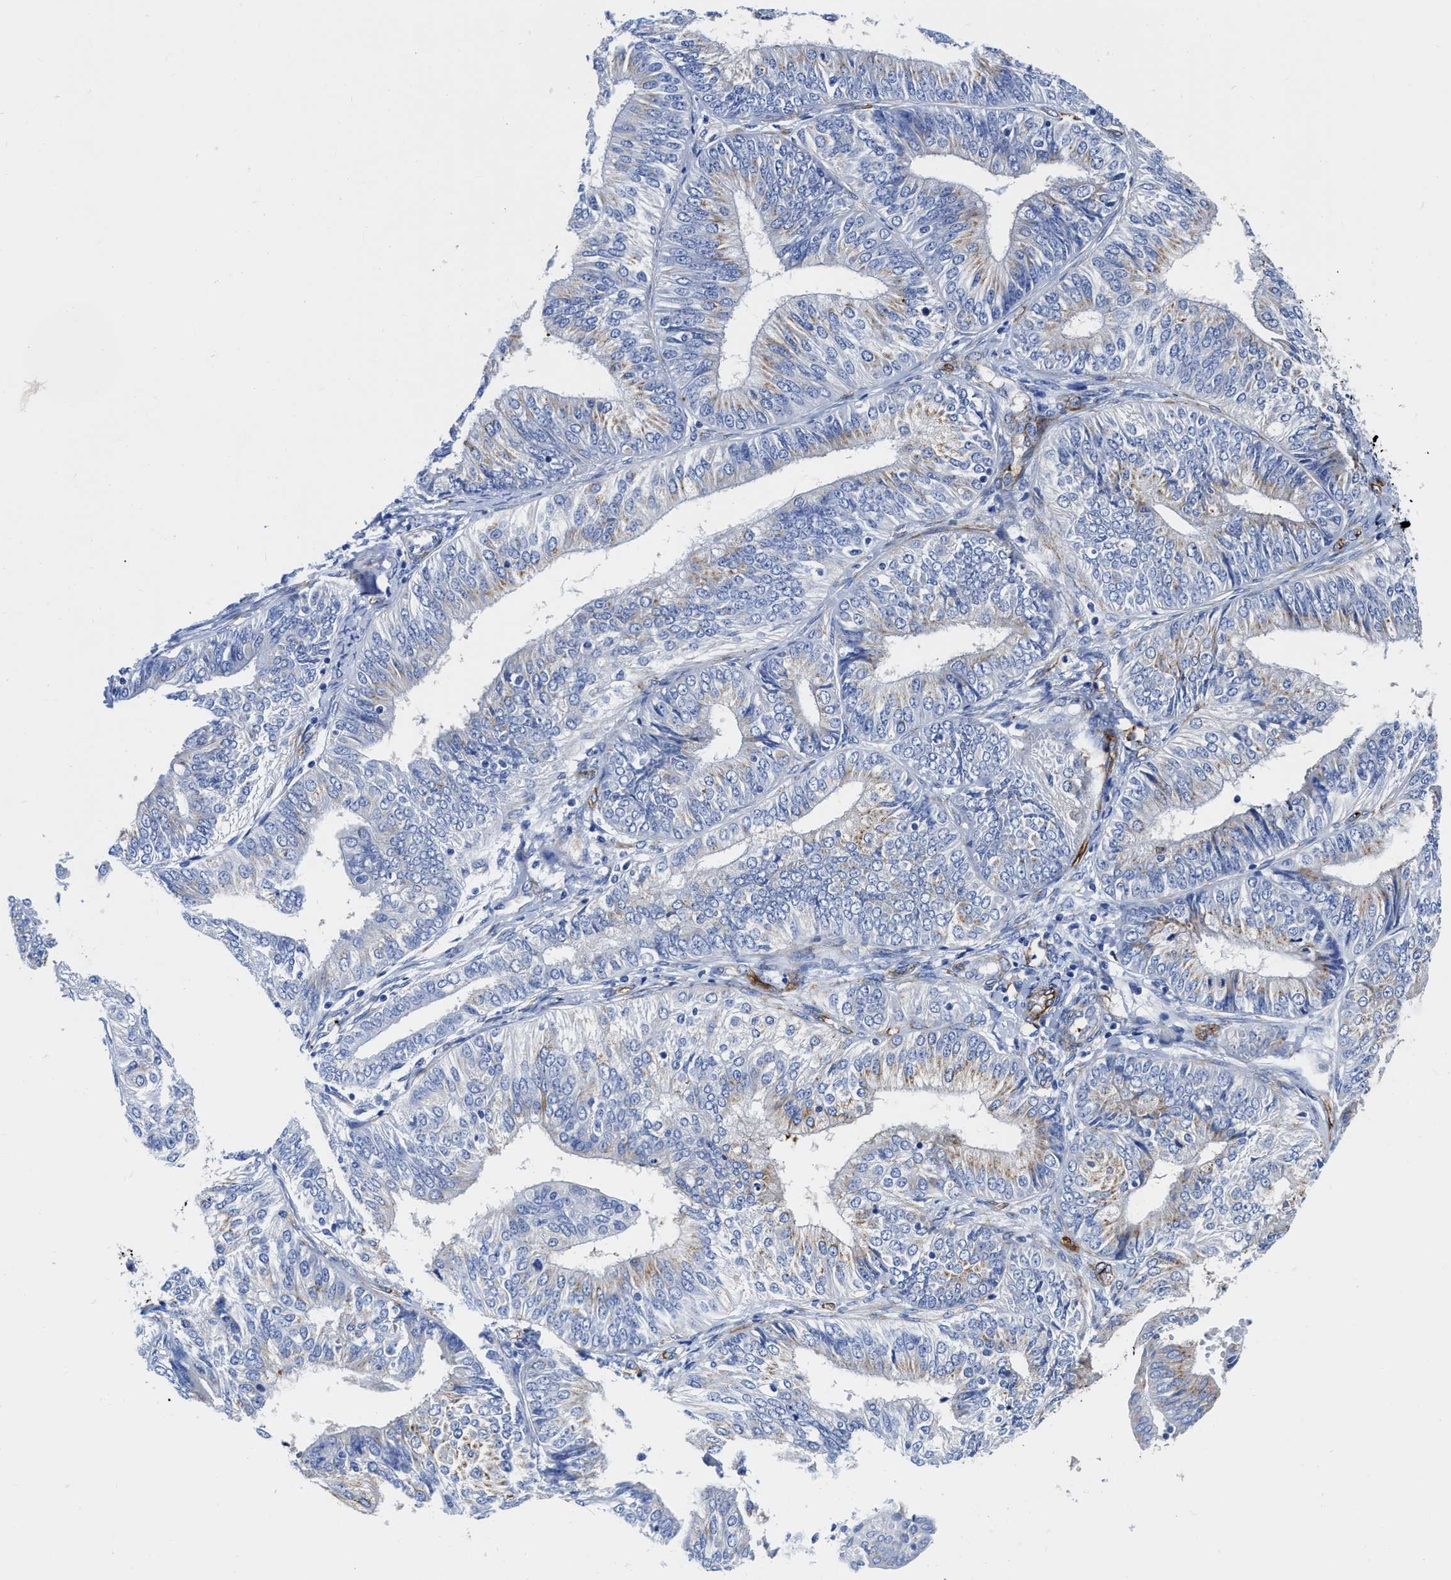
{"staining": {"intensity": "weak", "quantity": "<25%", "location": "cytoplasmic/membranous"}, "tissue": "endometrial cancer", "cell_type": "Tumor cells", "image_type": "cancer", "snomed": [{"axis": "morphology", "description": "Adenocarcinoma, NOS"}, {"axis": "topography", "description": "Endometrium"}], "caption": "This is an IHC photomicrograph of endometrial cancer. There is no positivity in tumor cells.", "gene": "TVP23B", "patient": {"sex": "female", "age": 58}}